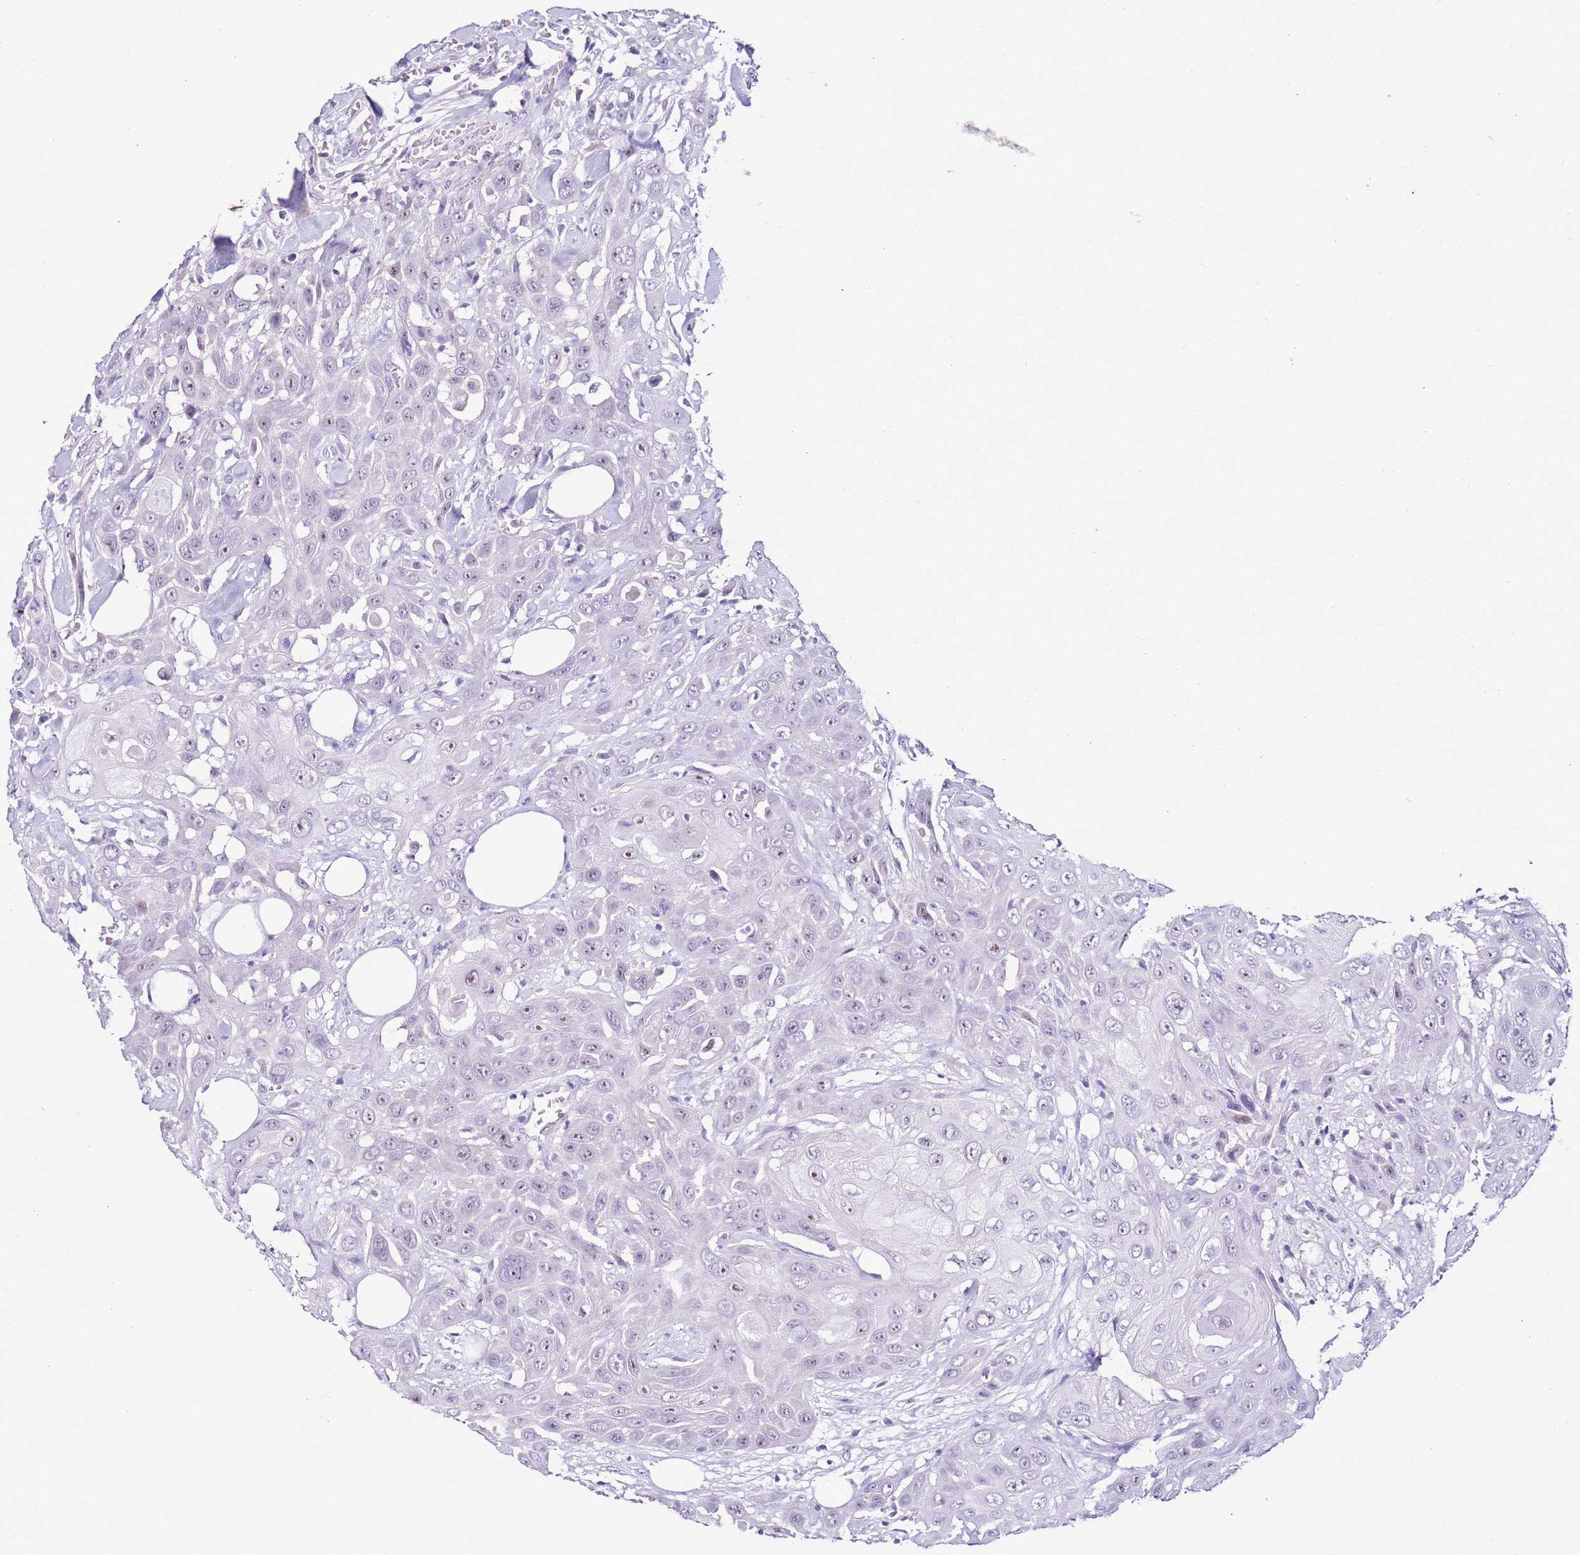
{"staining": {"intensity": "weak", "quantity": "25%-75%", "location": "nuclear"}, "tissue": "head and neck cancer", "cell_type": "Tumor cells", "image_type": "cancer", "snomed": [{"axis": "morphology", "description": "Squamous cell carcinoma, NOS"}, {"axis": "topography", "description": "Head-Neck"}], "caption": "Protein staining by immunohistochemistry (IHC) demonstrates weak nuclear staining in about 25%-75% of tumor cells in head and neck squamous cell carcinoma. Immunohistochemistry (ihc) stains the protein of interest in brown and the nuclei are stained blue.", "gene": "HGD", "patient": {"sex": "male", "age": 81}}